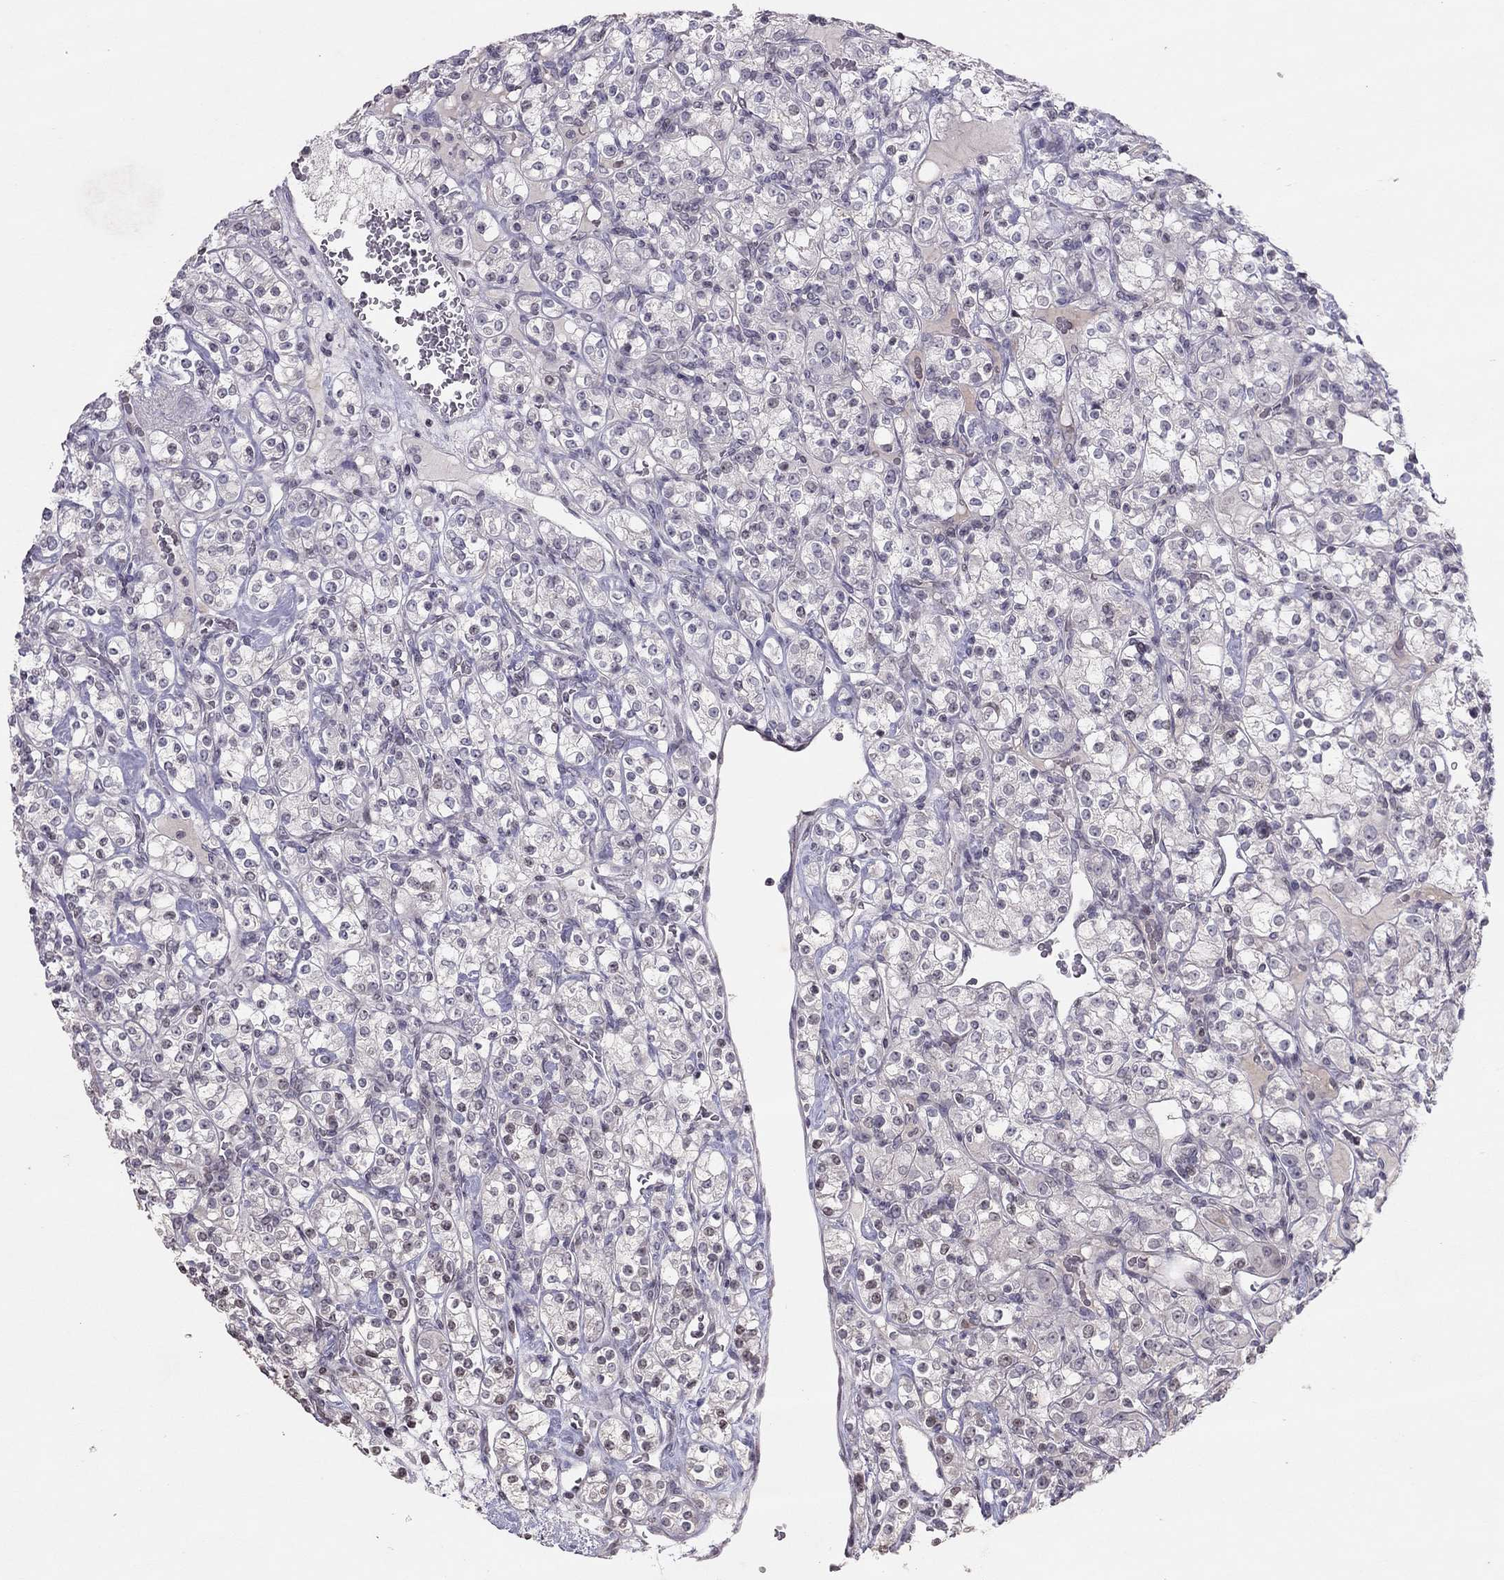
{"staining": {"intensity": "negative", "quantity": "none", "location": "none"}, "tissue": "renal cancer", "cell_type": "Tumor cells", "image_type": "cancer", "snomed": [{"axis": "morphology", "description": "Adenocarcinoma, NOS"}, {"axis": "topography", "description": "Kidney"}], "caption": "High magnification brightfield microscopy of adenocarcinoma (renal) stained with DAB (3,3'-diaminobenzidine) (brown) and counterstained with hematoxylin (blue): tumor cells show no significant expression.", "gene": "TSHB", "patient": {"sex": "male", "age": 77}}